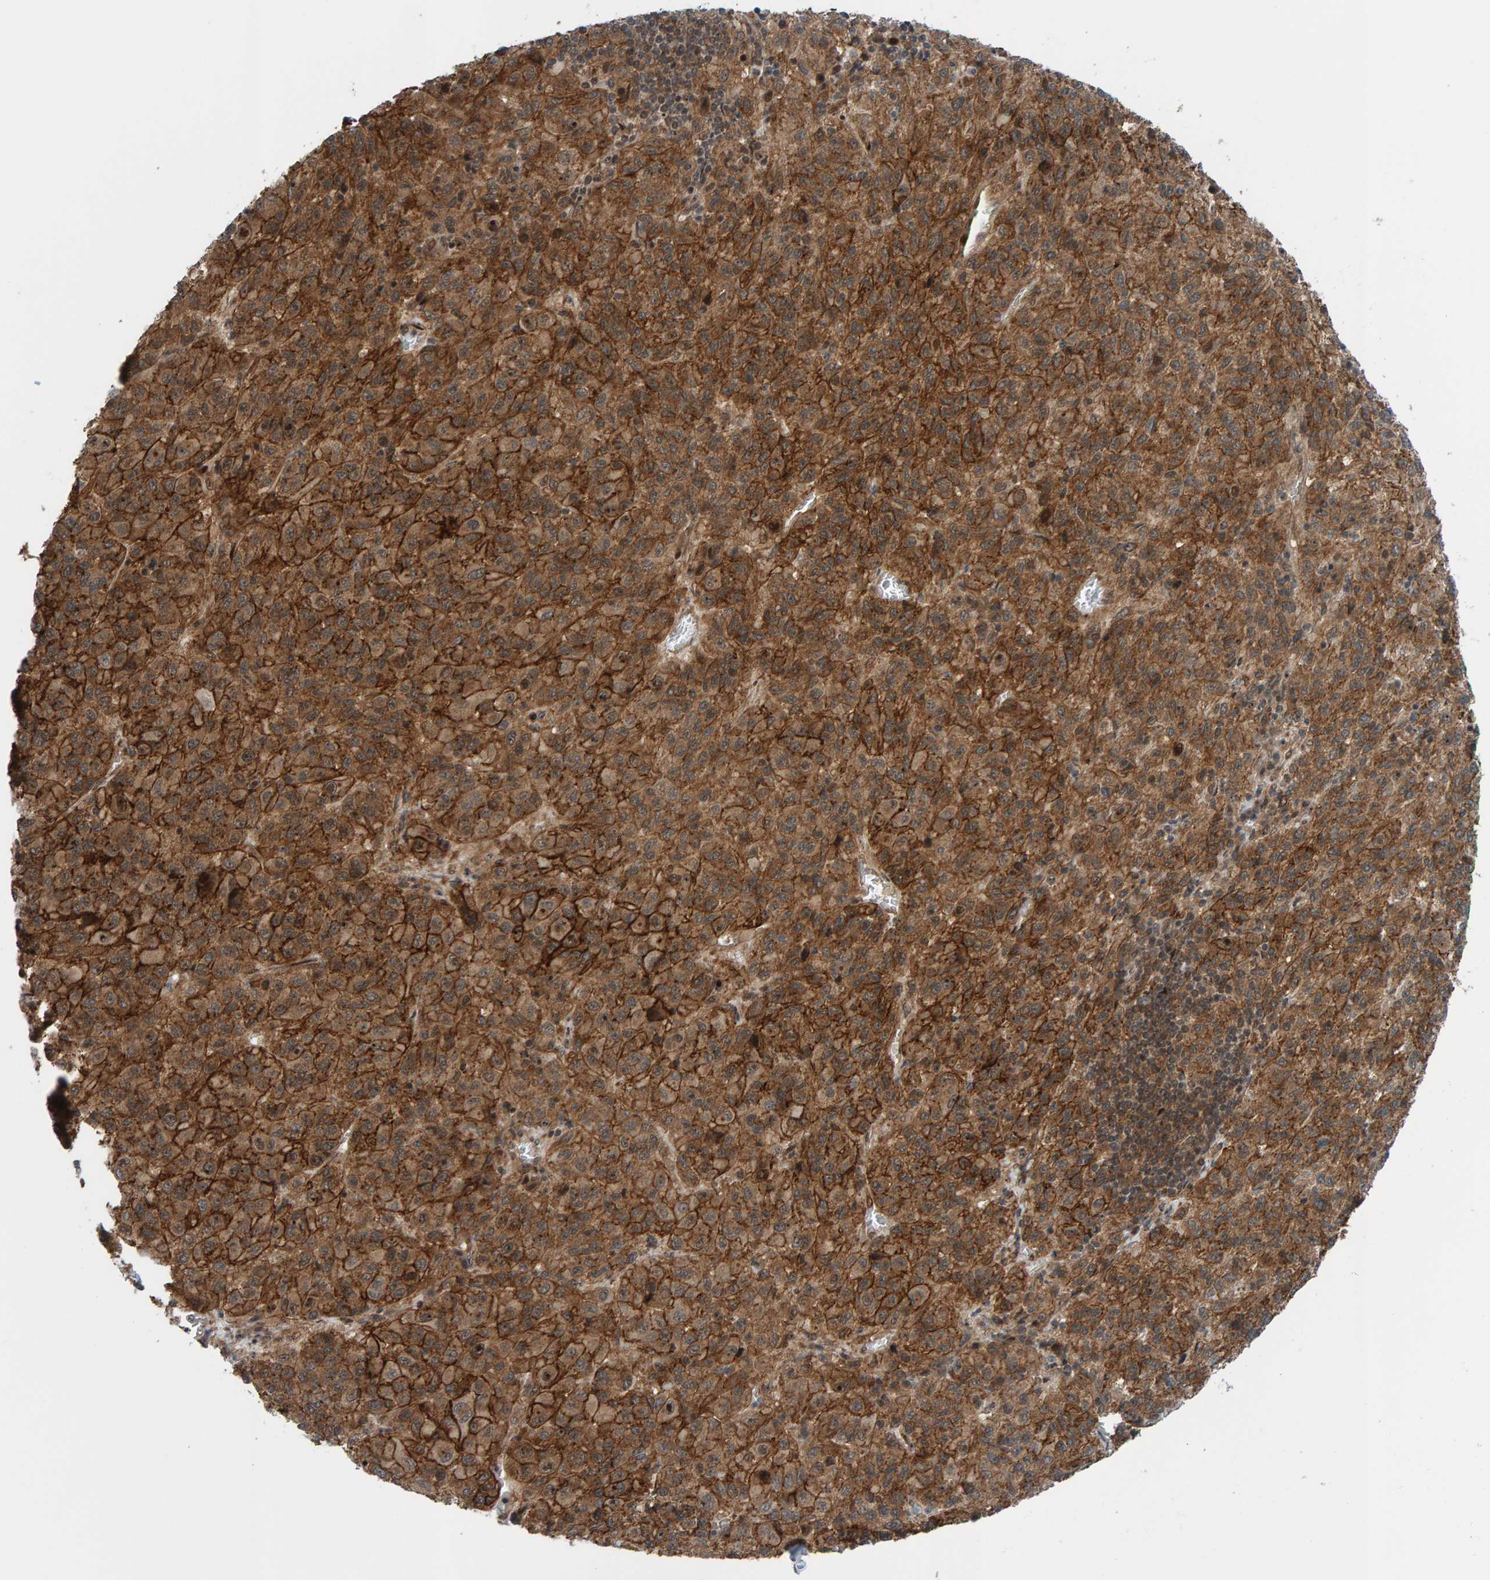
{"staining": {"intensity": "moderate", "quantity": ">75%", "location": "cytoplasmic/membranous"}, "tissue": "skin cancer", "cell_type": "Tumor cells", "image_type": "cancer", "snomed": [{"axis": "morphology", "description": "Squamous cell carcinoma, NOS"}, {"axis": "topography", "description": "Skin"}], "caption": "Moderate cytoplasmic/membranous positivity for a protein is identified in approximately >75% of tumor cells of skin cancer (squamous cell carcinoma) using IHC.", "gene": "ZNF366", "patient": {"sex": "female", "age": 73}}